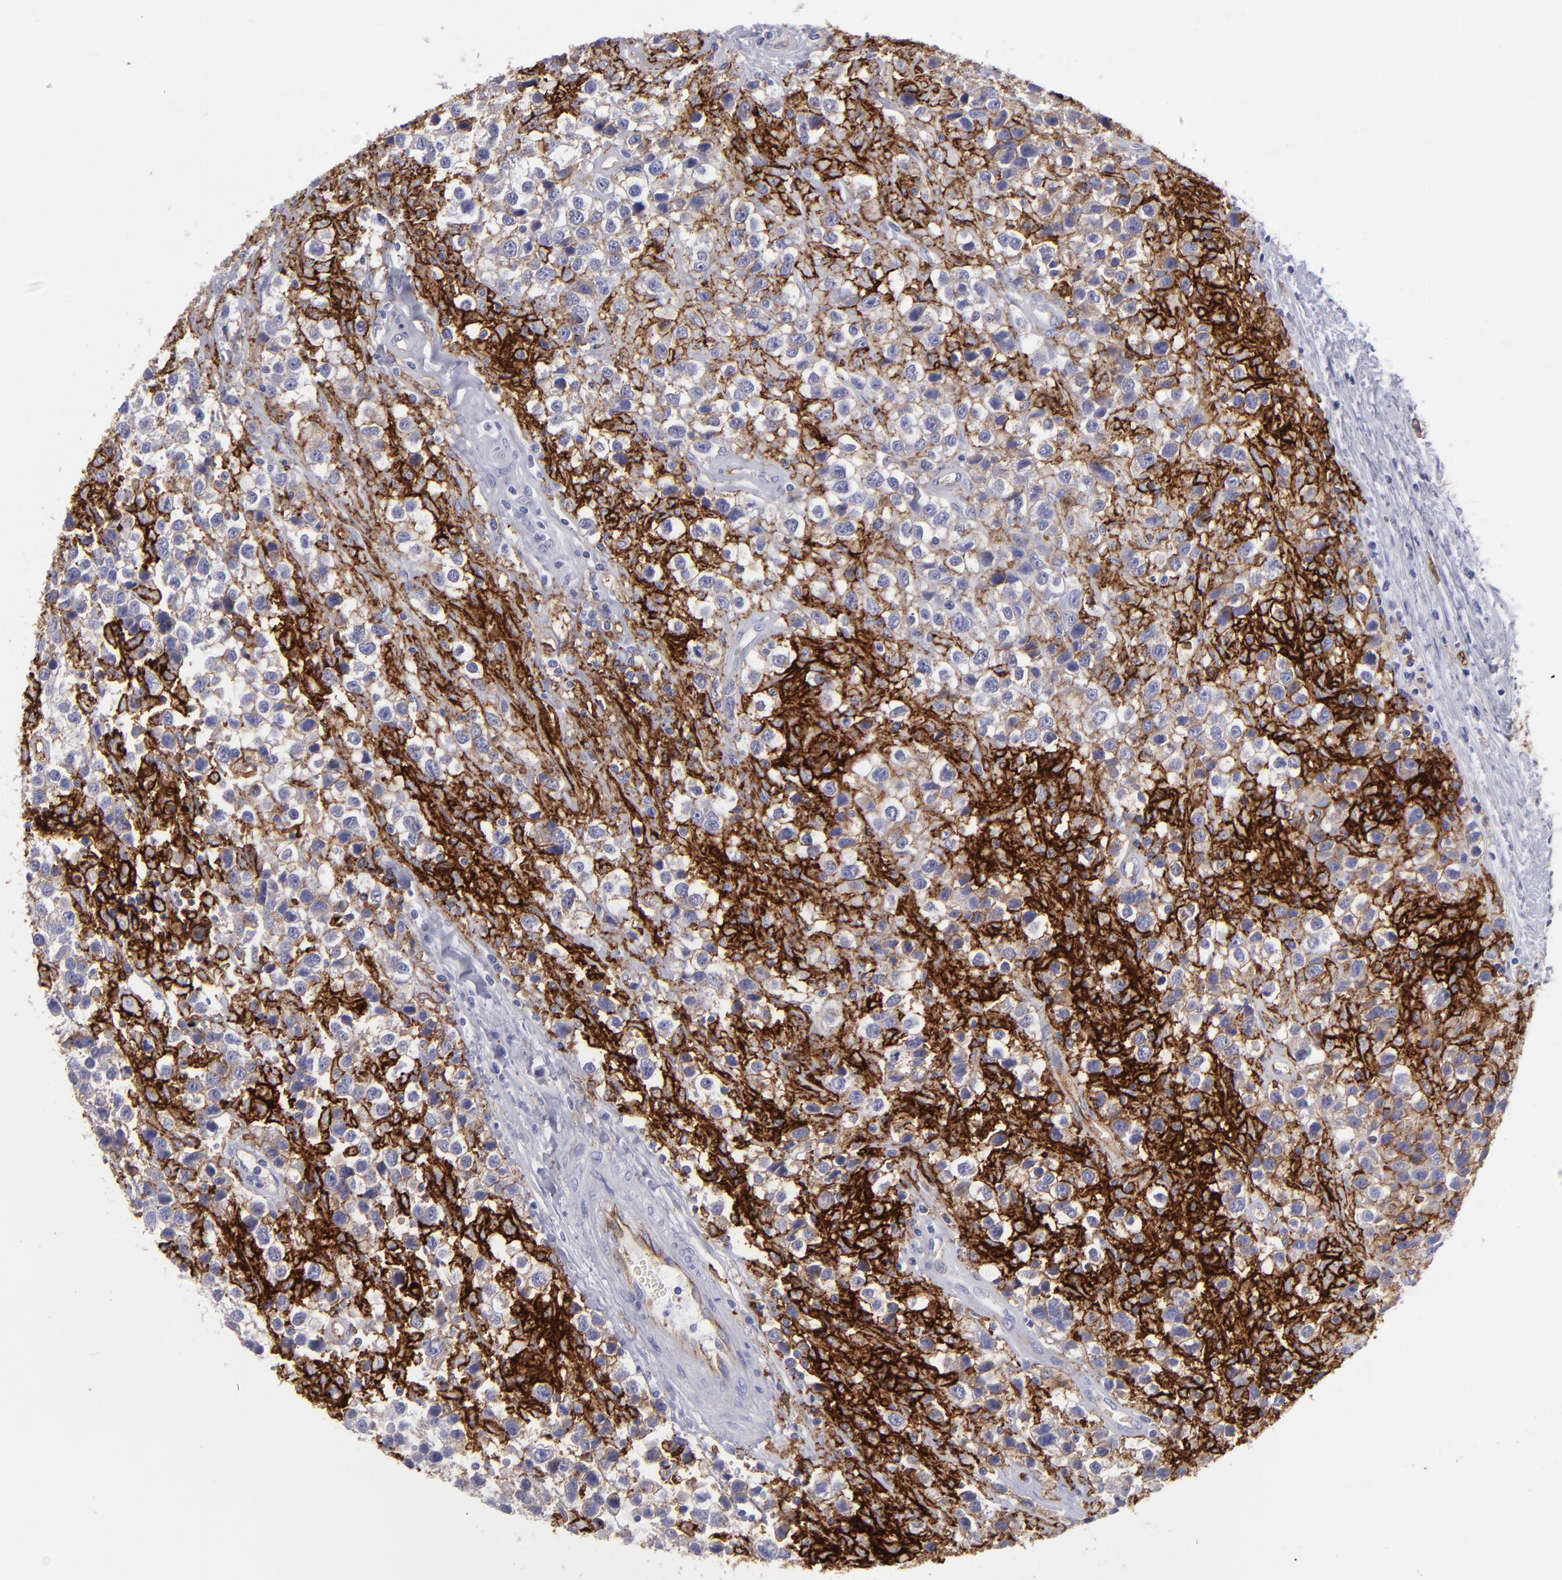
{"staining": {"intensity": "strong", "quantity": ">75%", "location": "cytoplasmic/membranous"}, "tissue": "testis cancer", "cell_type": "Tumor cells", "image_type": "cancer", "snomed": [{"axis": "morphology", "description": "Seminoma, NOS"}, {"axis": "topography", "description": "Testis"}], "caption": "Immunohistochemical staining of testis seminoma shows high levels of strong cytoplasmic/membranous protein staining in about >75% of tumor cells.", "gene": "ACE", "patient": {"sex": "male", "age": 43}}